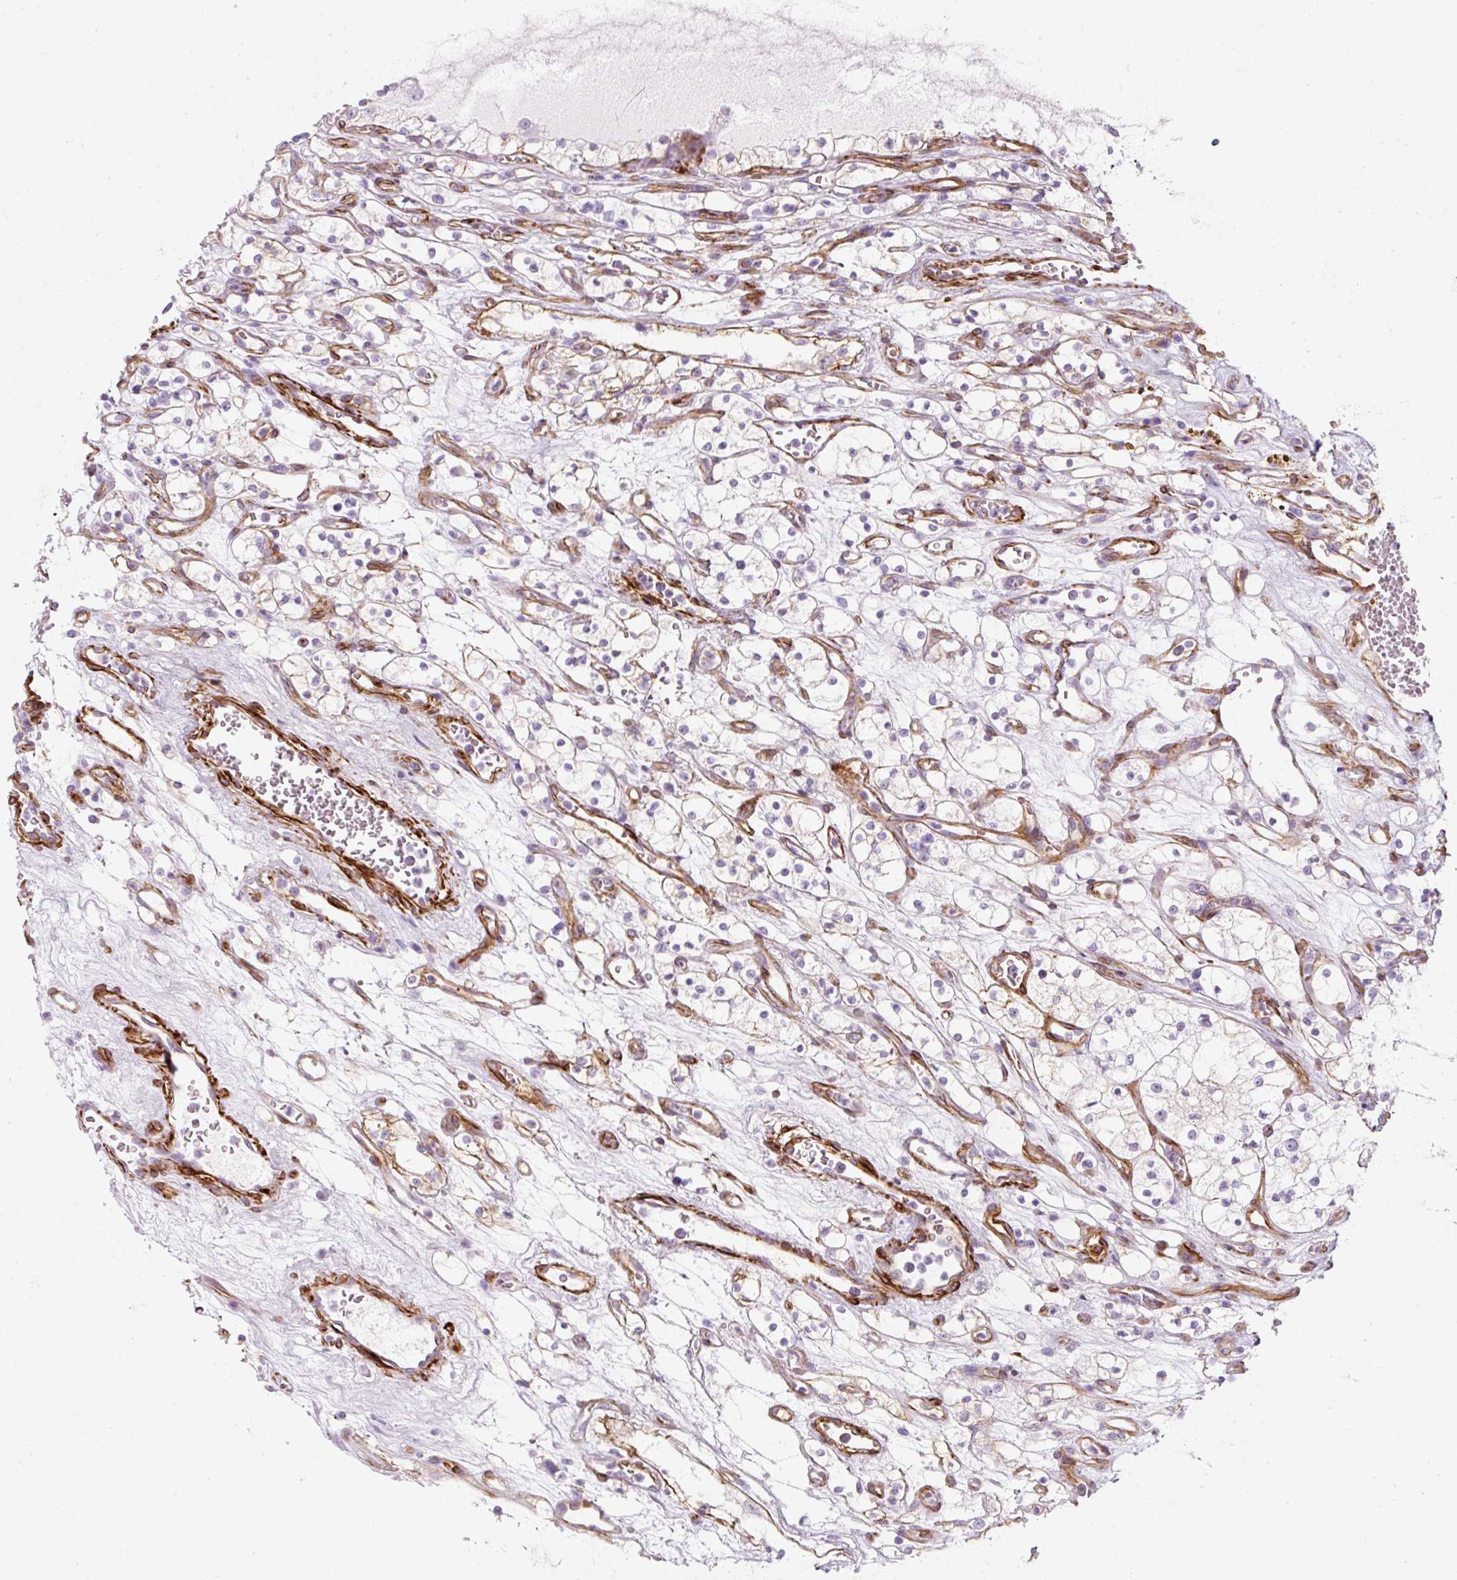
{"staining": {"intensity": "negative", "quantity": "none", "location": "none"}, "tissue": "renal cancer", "cell_type": "Tumor cells", "image_type": "cancer", "snomed": [{"axis": "morphology", "description": "Adenocarcinoma, NOS"}, {"axis": "topography", "description": "Kidney"}], "caption": "Immunohistochemistry (IHC) image of human renal adenocarcinoma stained for a protein (brown), which demonstrates no staining in tumor cells. Brightfield microscopy of immunohistochemistry (IHC) stained with DAB (3,3'-diaminobenzidine) (brown) and hematoxylin (blue), captured at high magnification.", "gene": "CAVIN3", "patient": {"sex": "female", "age": 69}}